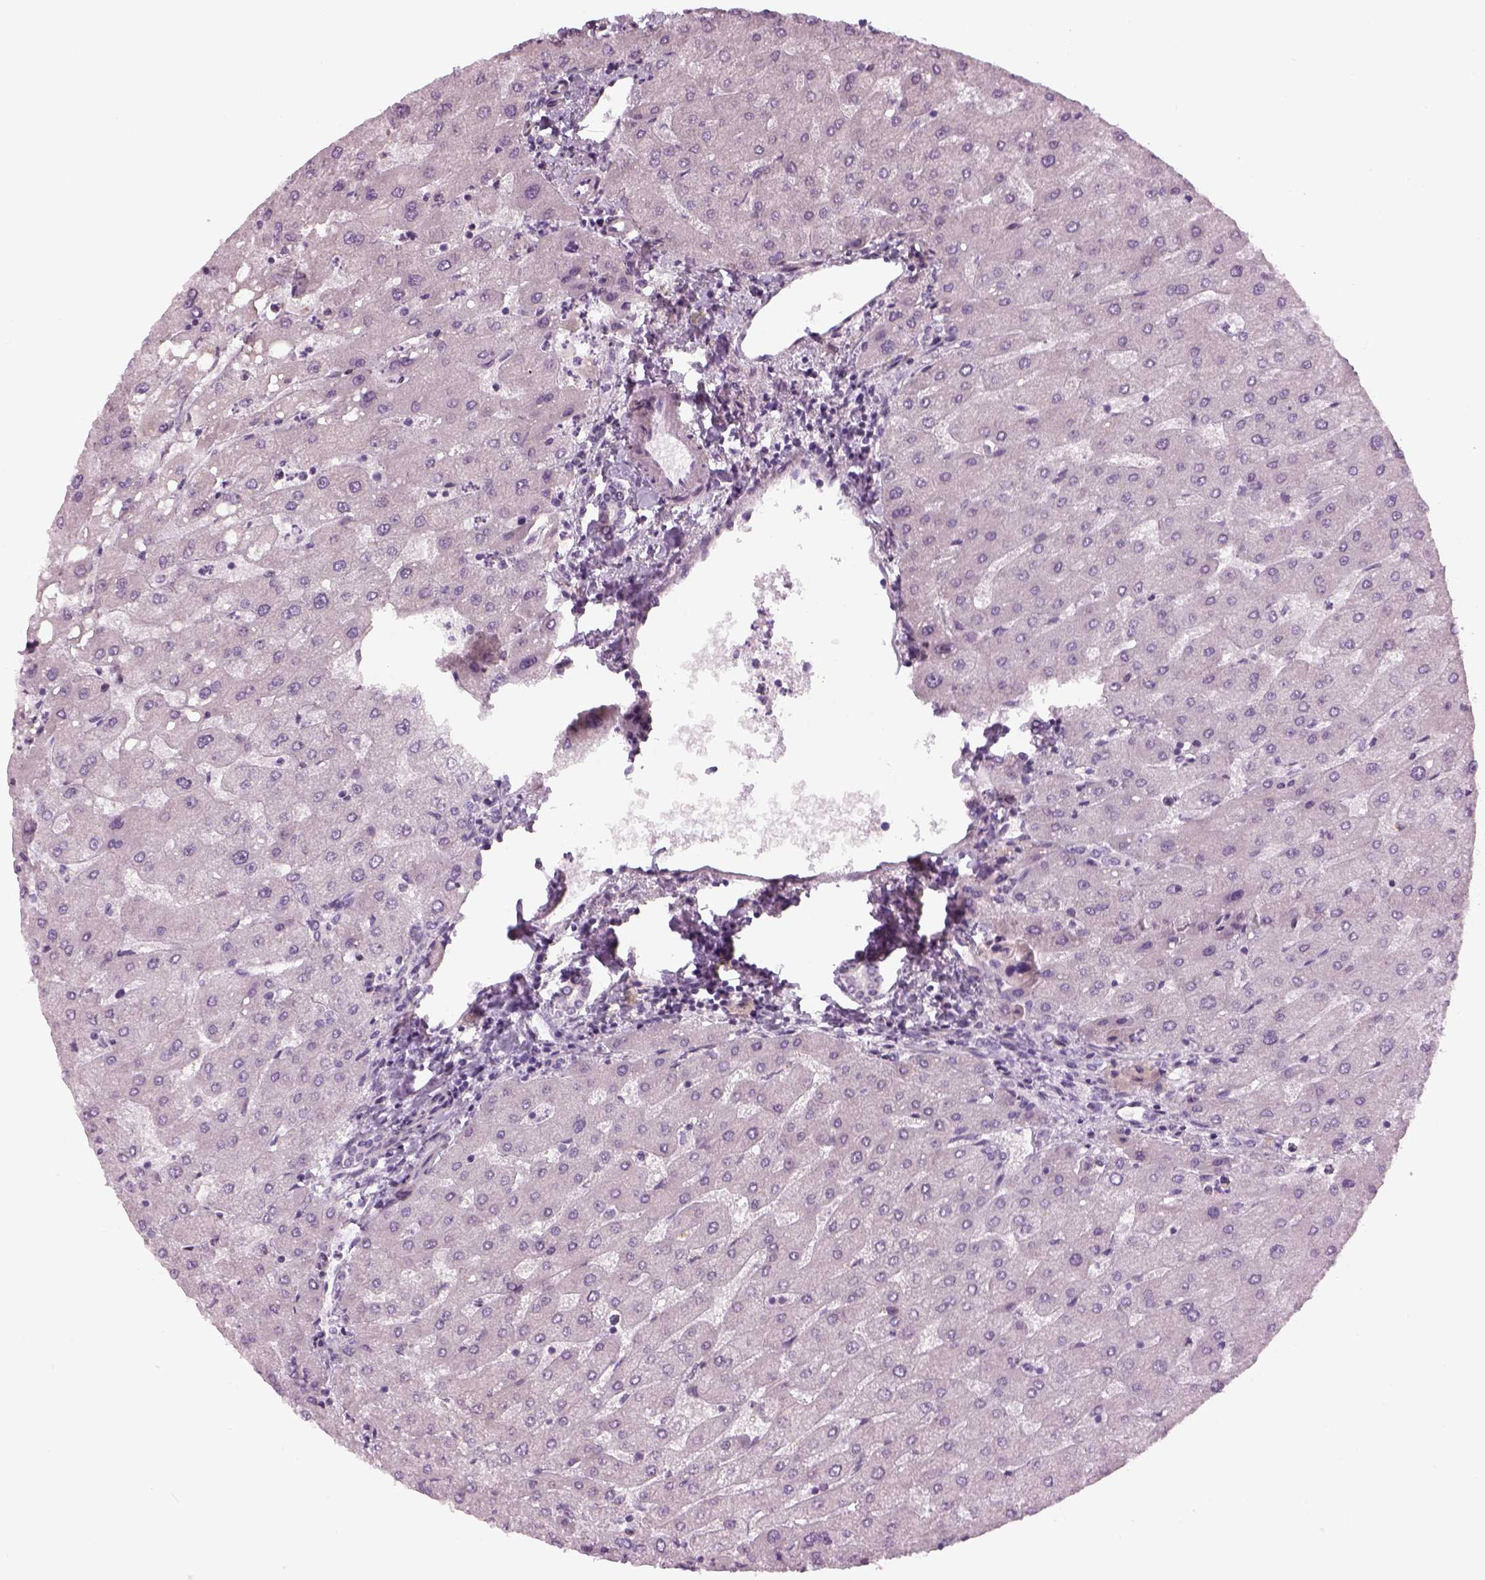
{"staining": {"intensity": "negative", "quantity": "none", "location": "none"}, "tissue": "liver", "cell_type": "Cholangiocytes", "image_type": "normal", "snomed": [{"axis": "morphology", "description": "Normal tissue, NOS"}, {"axis": "topography", "description": "Liver"}], "caption": "This is a micrograph of immunohistochemistry staining of normal liver, which shows no expression in cholangiocytes. (DAB (3,3'-diaminobenzidine) immunohistochemistry (IHC), high magnification).", "gene": "LRRIQ3", "patient": {"sex": "male", "age": 67}}